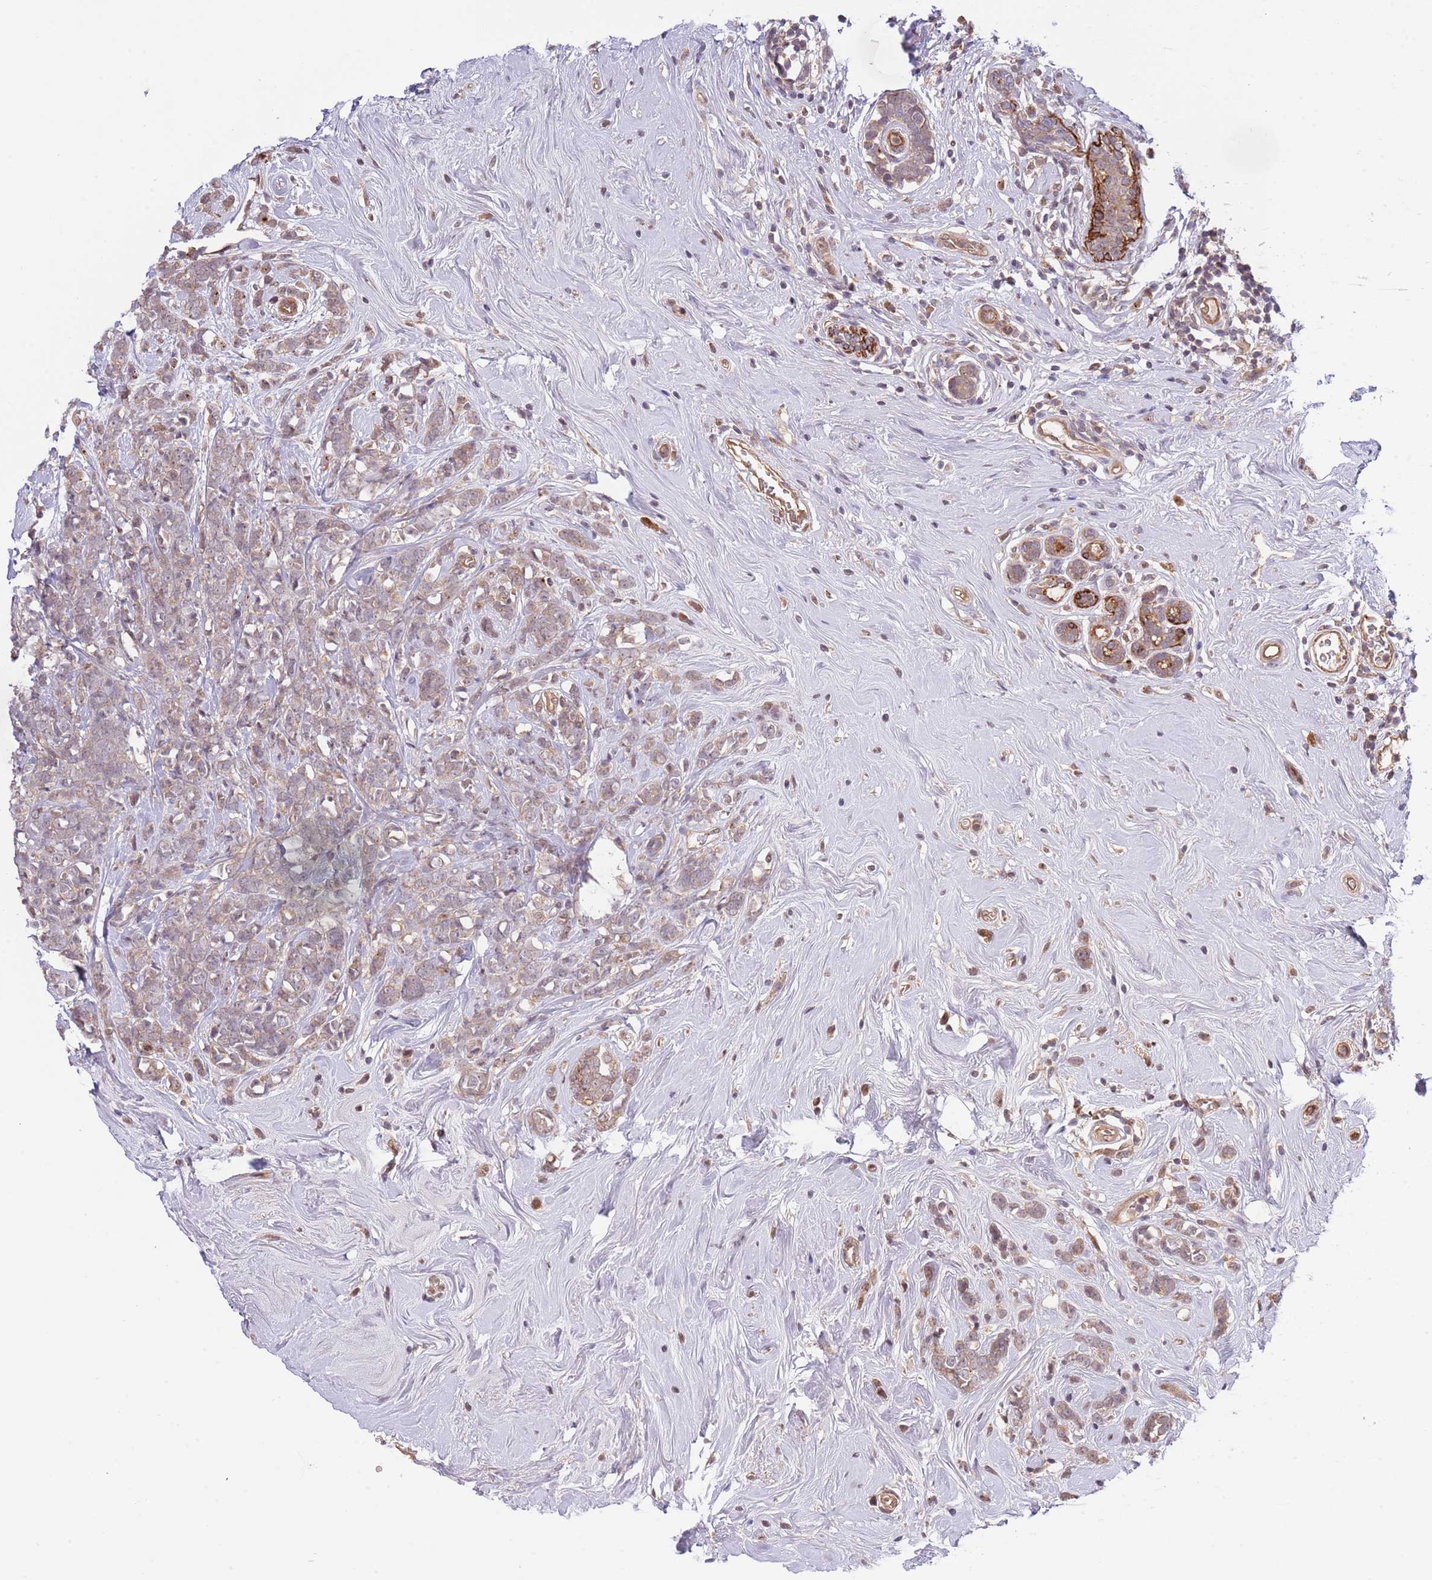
{"staining": {"intensity": "negative", "quantity": "none", "location": "none"}, "tissue": "breast cancer", "cell_type": "Tumor cells", "image_type": "cancer", "snomed": [{"axis": "morphology", "description": "Lobular carcinoma"}, {"axis": "topography", "description": "Breast"}], "caption": "Immunohistochemistry (IHC) histopathology image of breast cancer stained for a protein (brown), which exhibits no positivity in tumor cells. The staining was performed using DAB to visualize the protein expression in brown, while the nuclei were stained in blue with hematoxylin (Magnification: 20x).", "gene": "PRR16", "patient": {"sex": "female", "age": 58}}